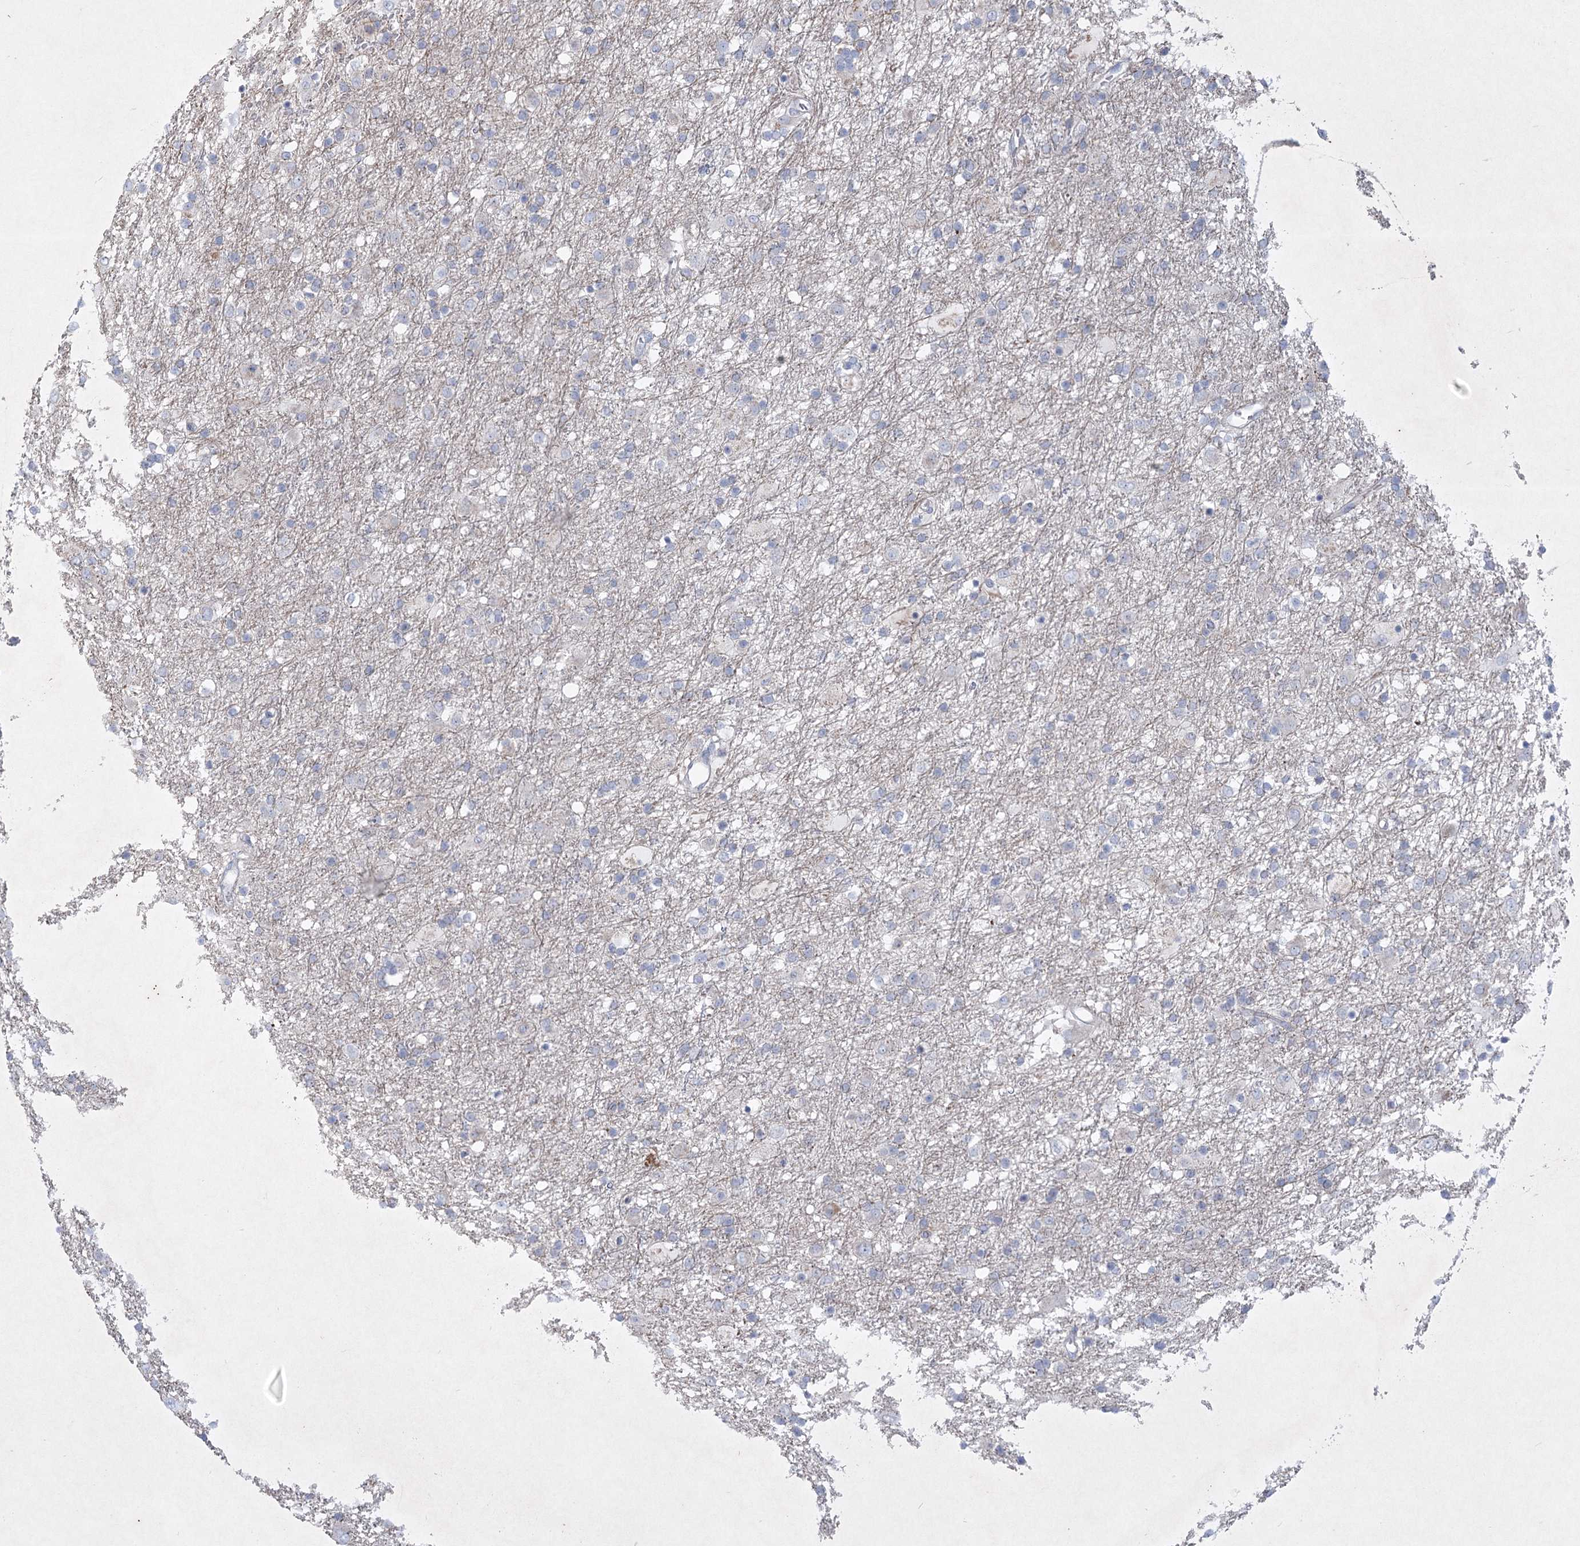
{"staining": {"intensity": "negative", "quantity": "none", "location": "none"}, "tissue": "glioma", "cell_type": "Tumor cells", "image_type": "cancer", "snomed": [{"axis": "morphology", "description": "Glioma, malignant, Low grade"}, {"axis": "topography", "description": "Brain"}], "caption": "Malignant glioma (low-grade) was stained to show a protein in brown. There is no significant expression in tumor cells.", "gene": "PLA2G12A", "patient": {"sex": "male", "age": 65}}